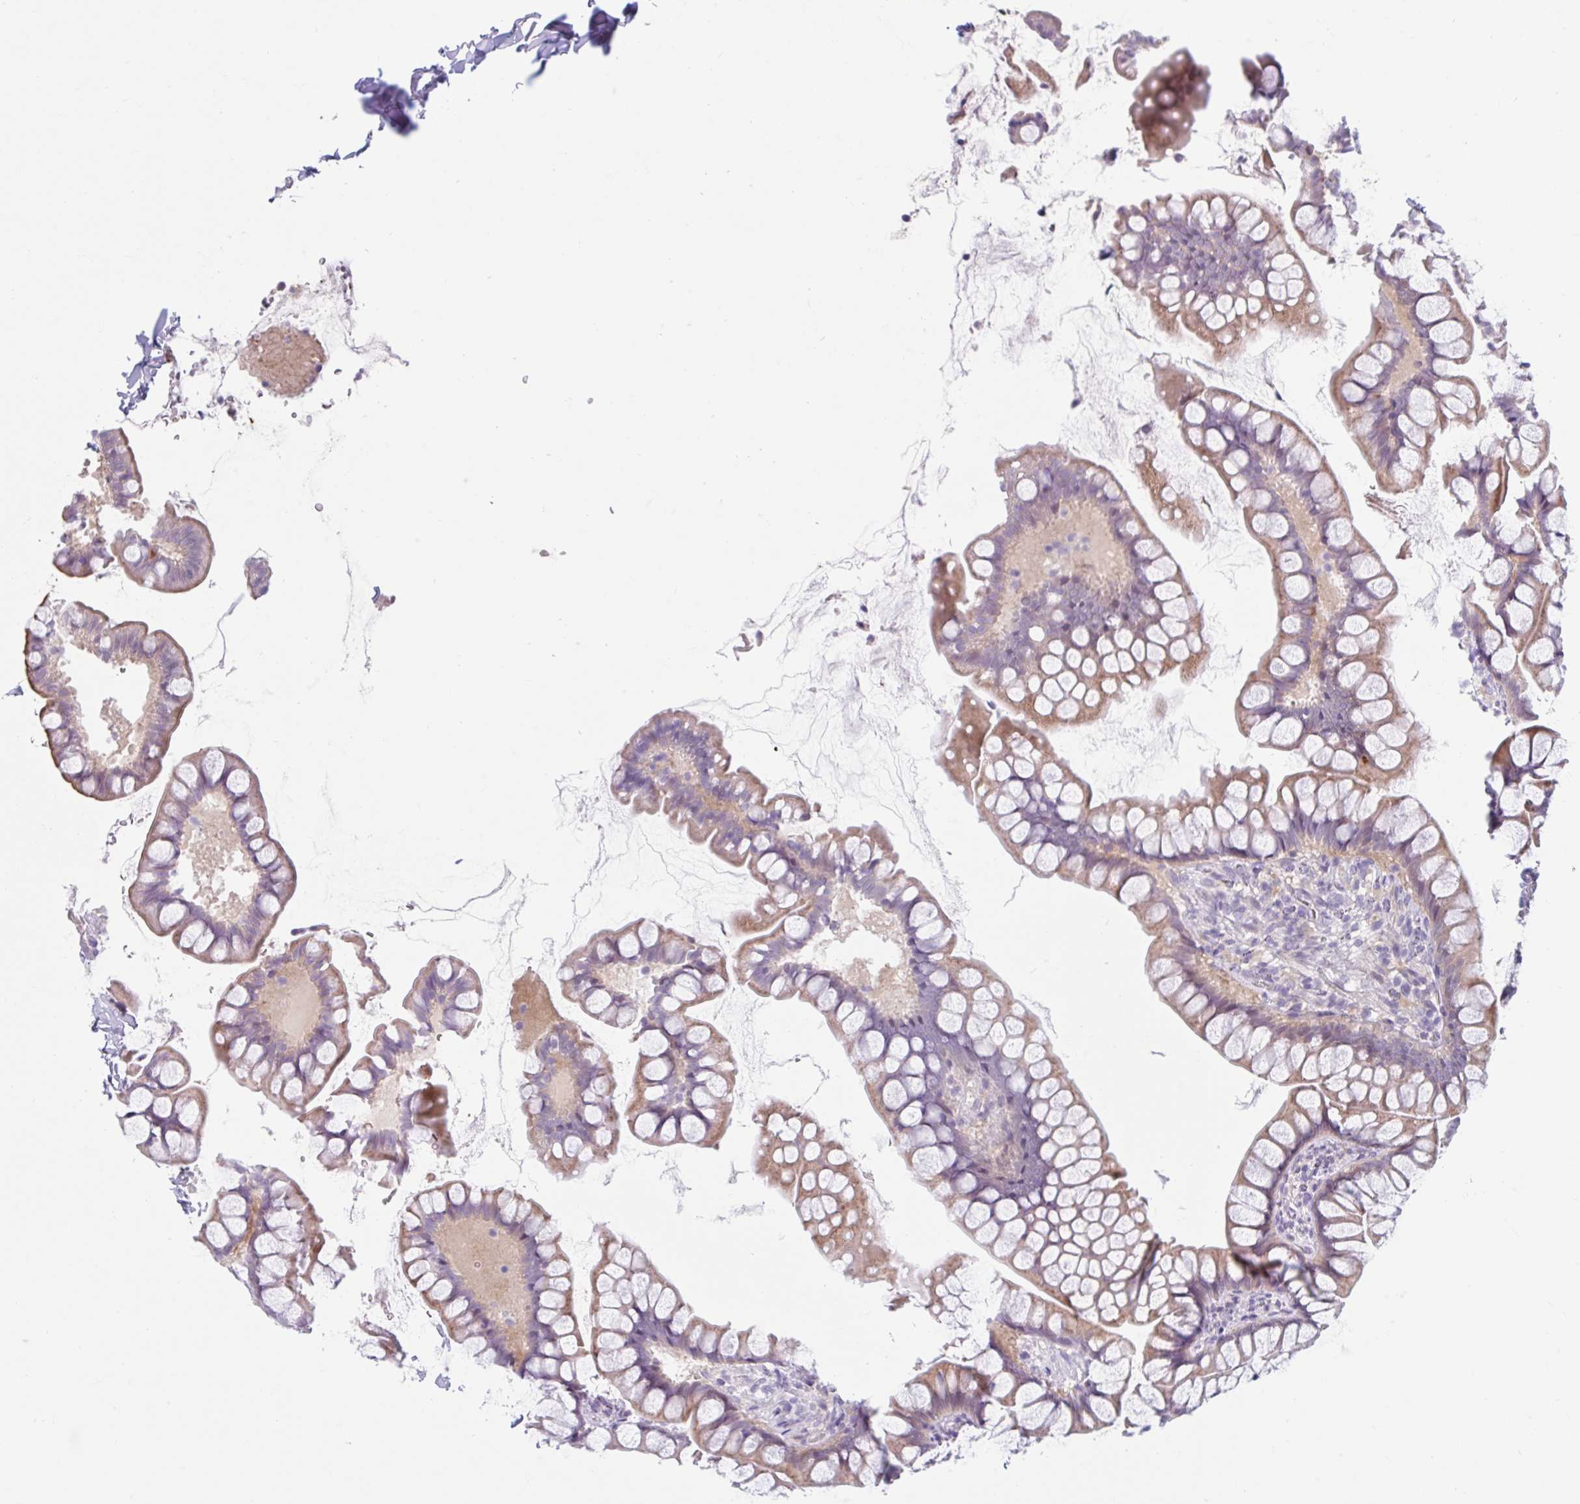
{"staining": {"intensity": "moderate", "quantity": "25%-75%", "location": "cytoplasmic/membranous"}, "tissue": "small intestine", "cell_type": "Glandular cells", "image_type": "normal", "snomed": [{"axis": "morphology", "description": "Normal tissue, NOS"}, {"axis": "topography", "description": "Small intestine"}], "caption": "A histopathology image showing moderate cytoplasmic/membranous positivity in approximately 25%-75% of glandular cells in unremarkable small intestine, as visualized by brown immunohistochemical staining.", "gene": "FAM153A", "patient": {"sex": "male", "age": 70}}